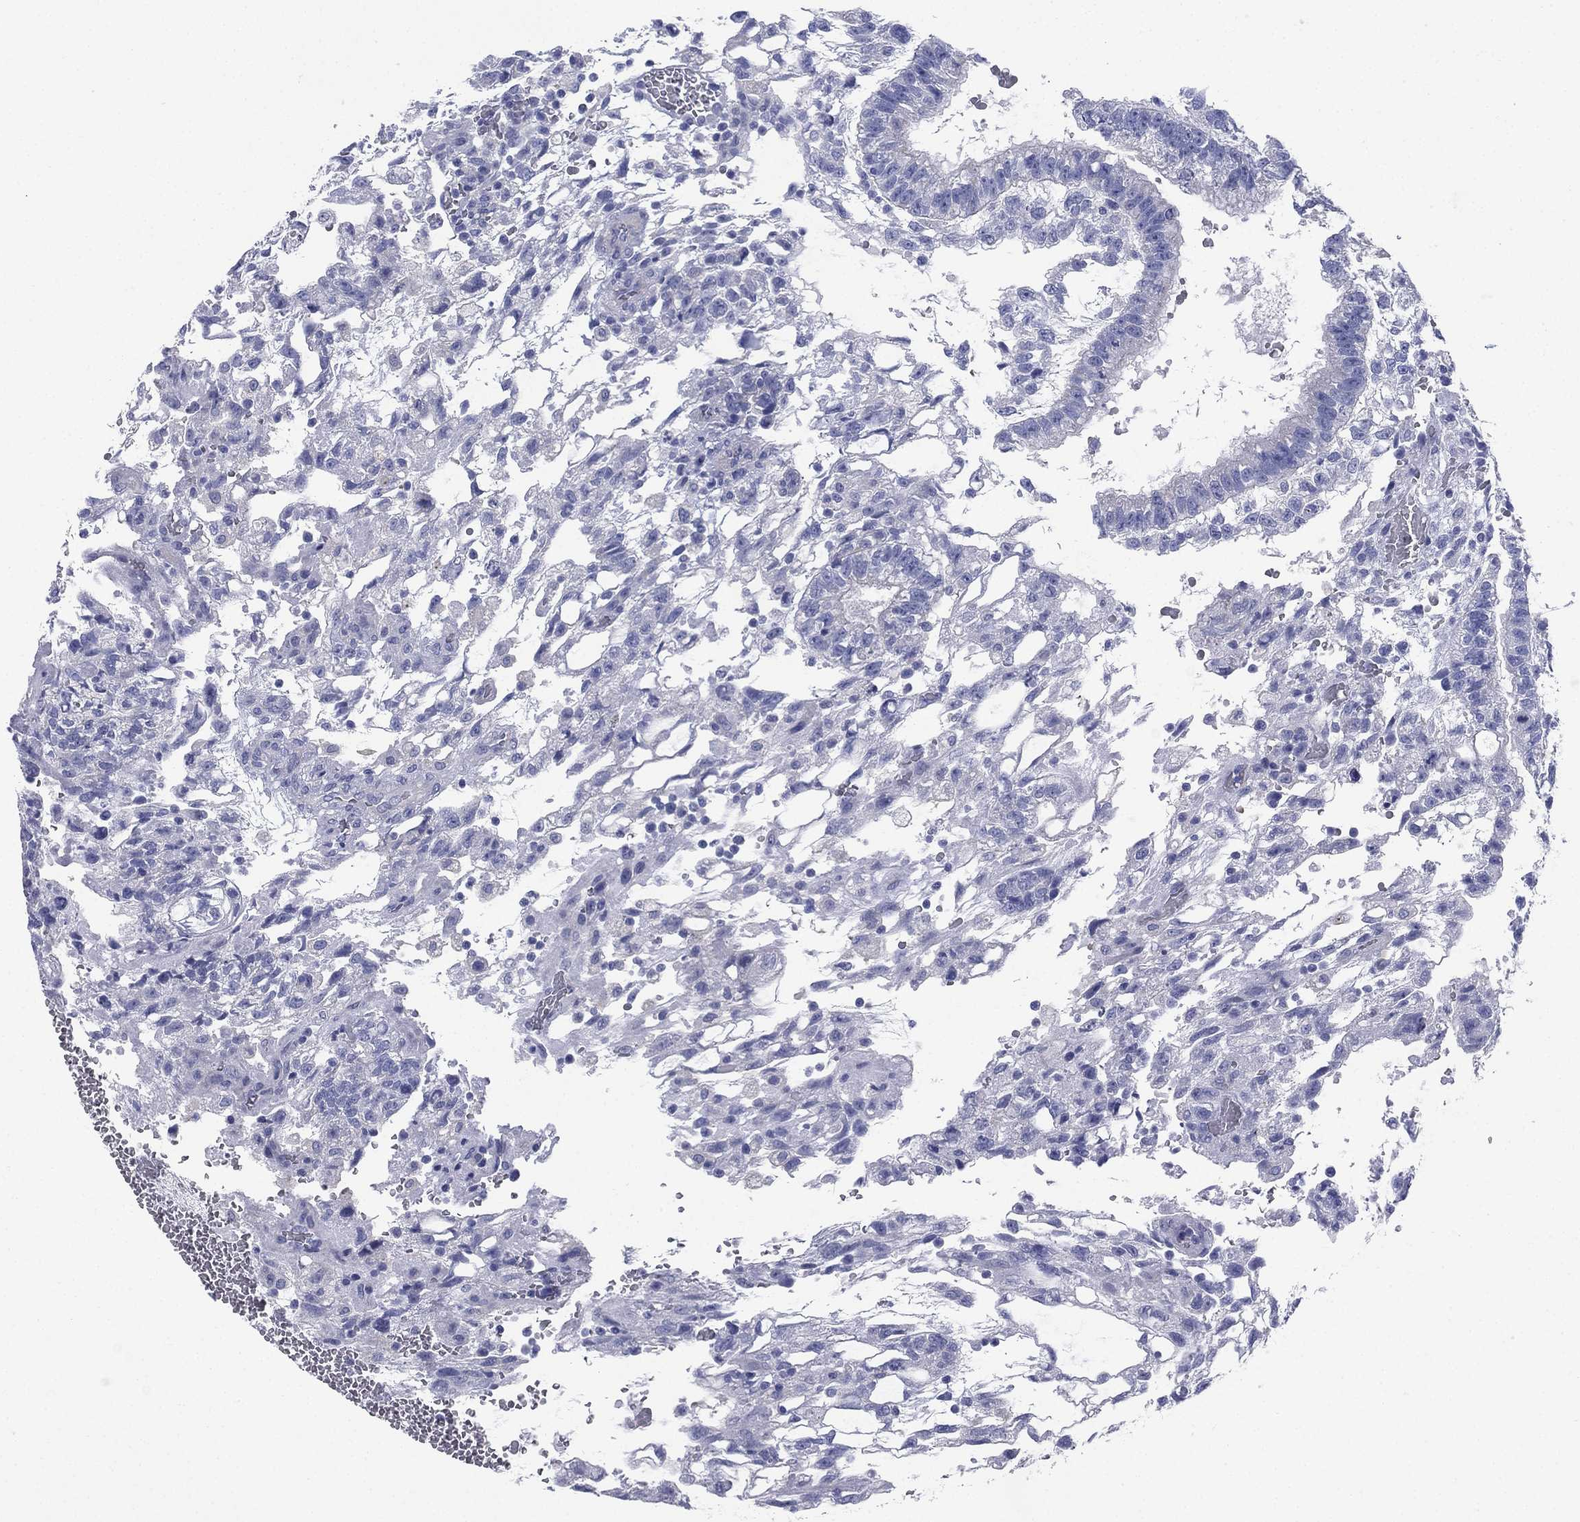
{"staining": {"intensity": "negative", "quantity": "none", "location": "none"}, "tissue": "testis cancer", "cell_type": "Tumor cells", "image_type": "cancer", "snomed": [{"axis": "morphology", "description": "Carcinoma, Embryonal, NOS"}, {"axis": "topography", "description": "Testis"}], "caption": "DAB immunohistochemical staining of human testis cancer shows no significant expression in tumor cells.", "gene": "FCER2", "patient": {"sex": "male", "age": 32}}